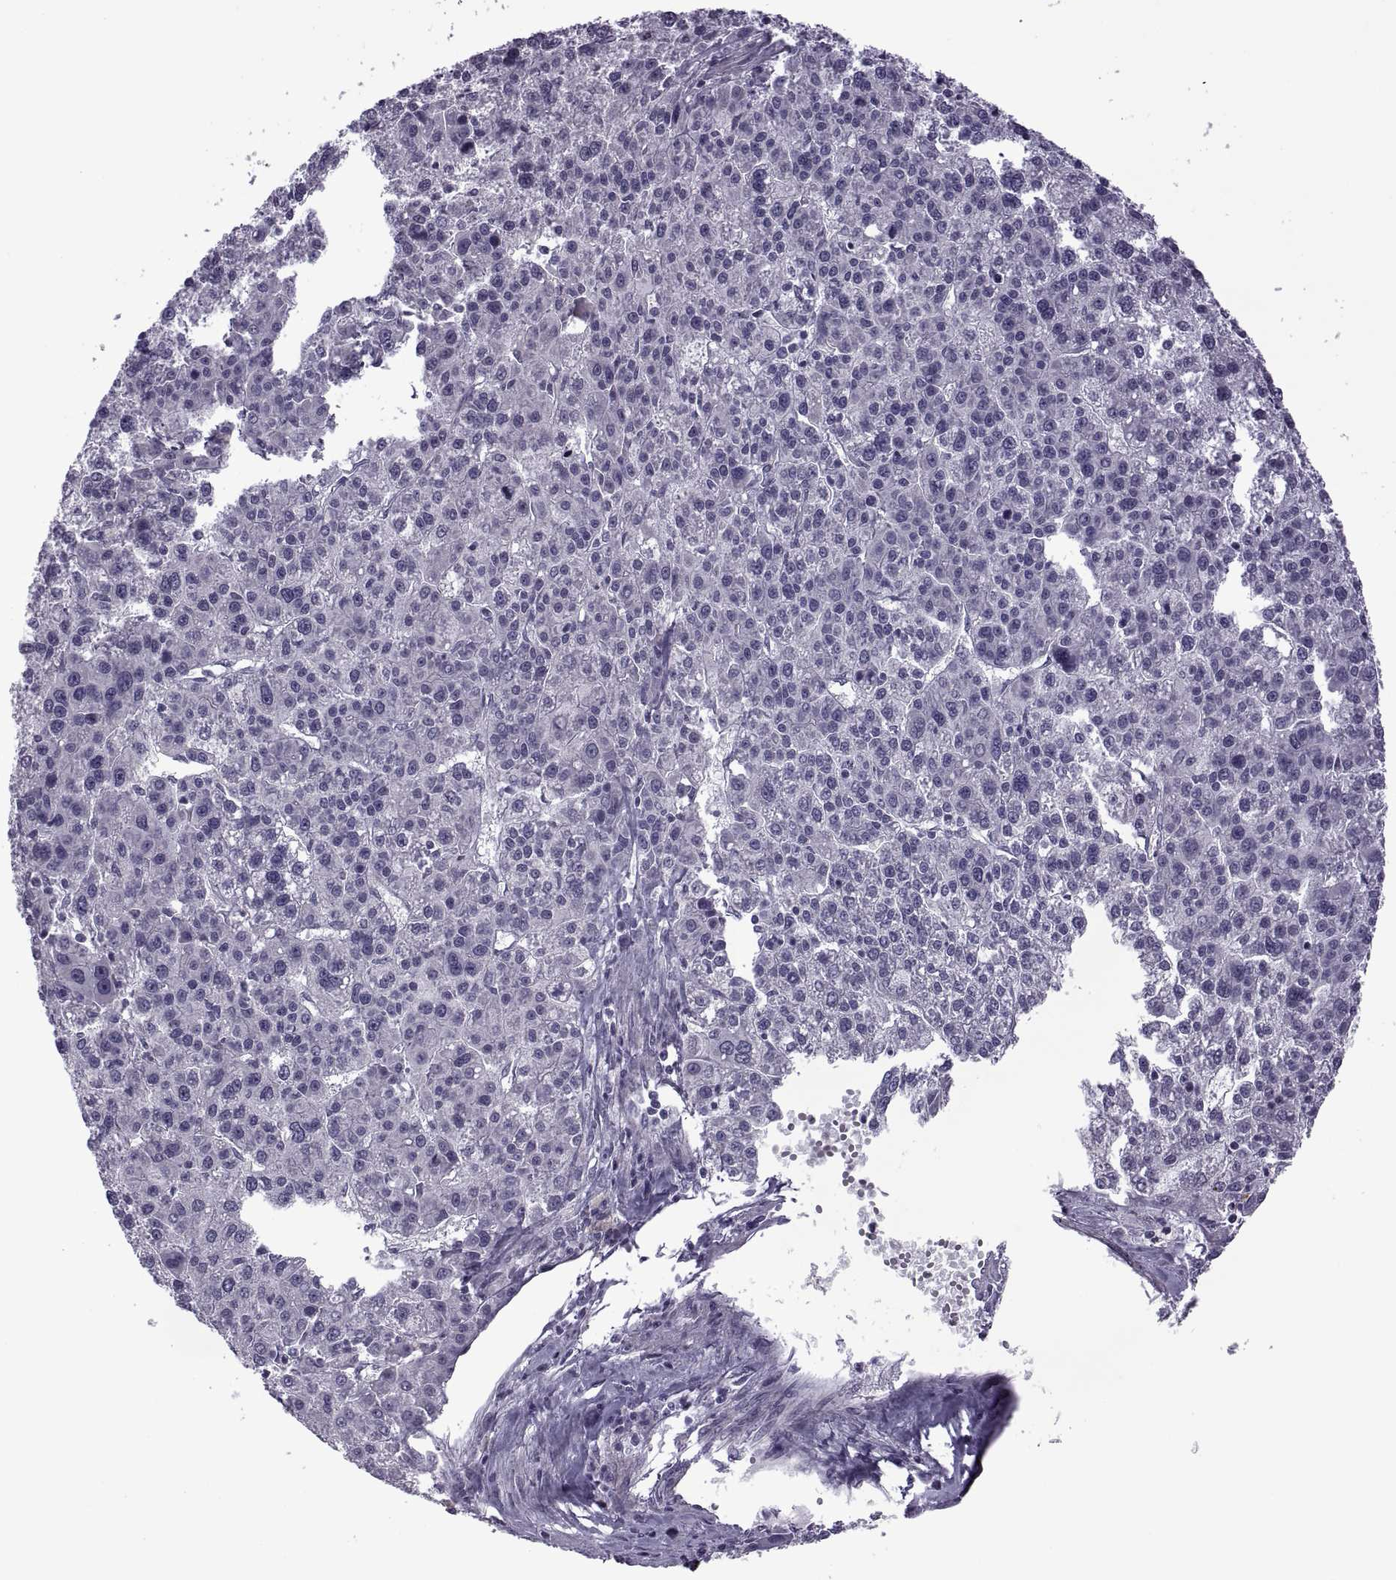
{"staining": {"intensity": "negative", "quantity": "none", "location": "none"}, "tissue": "liver cancer", "cell_type": "Tumor cells", "image_type": "cancer", "snomed": [{"axis": "morphology", "description": "Carcinoma, Hepatocellular, NOS"}, {"axis": "topography", "description": "Liver"}], "caption": "The micrograph exhibits no staining of tumor cells in liver hepatocellular carcinoma. (Stains: DAB immunohistochemistry with hematoxylin counter stain, Microscopy: brightfield microscopy at high magnification).", "gene": "RIPK4", "patient": {"sex": "female", "age": 58}}